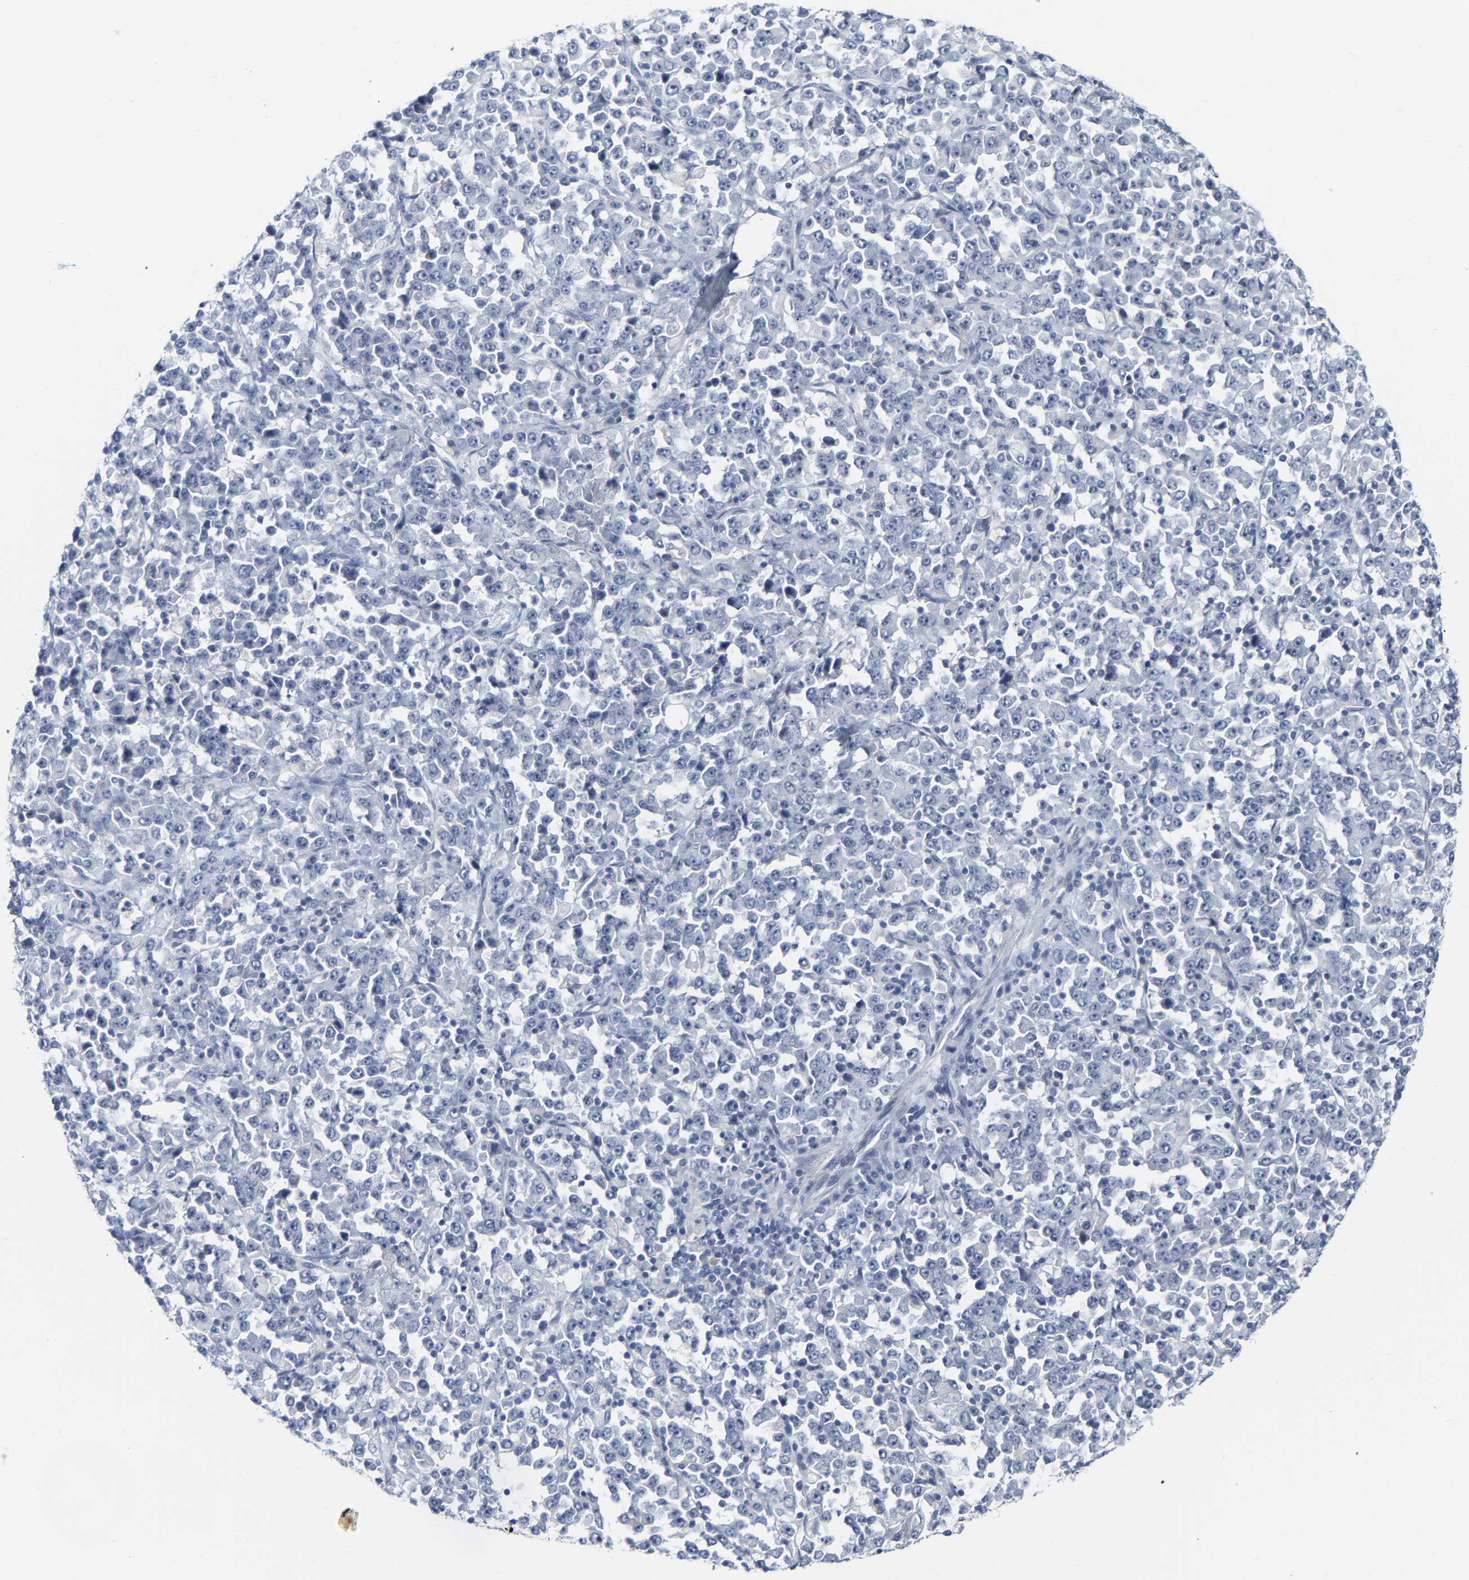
{"staining": {"intensity": "negative", "quantity": "none", "location": "none"}, "tissue": "stomach cancer", "cell_type": "Tumor cells", "image_type": "cancer", "snomed": [{"axis": "morphology", "description": "Normal tissue, NOS"}, {"axis": "morphology", "description": "Adenocarcinoma, NOS"}, {"axis": "topography", "description": "Stomach, upper"}, {"axis": "topography", "description": "Stomach"}], "caption": "This is an immunohistochemistry image of stomach adenocarcinoma. There is no expression in tumor cells.", "gene": "GNAS", "patient": {"sex": "male", "age": 59}}